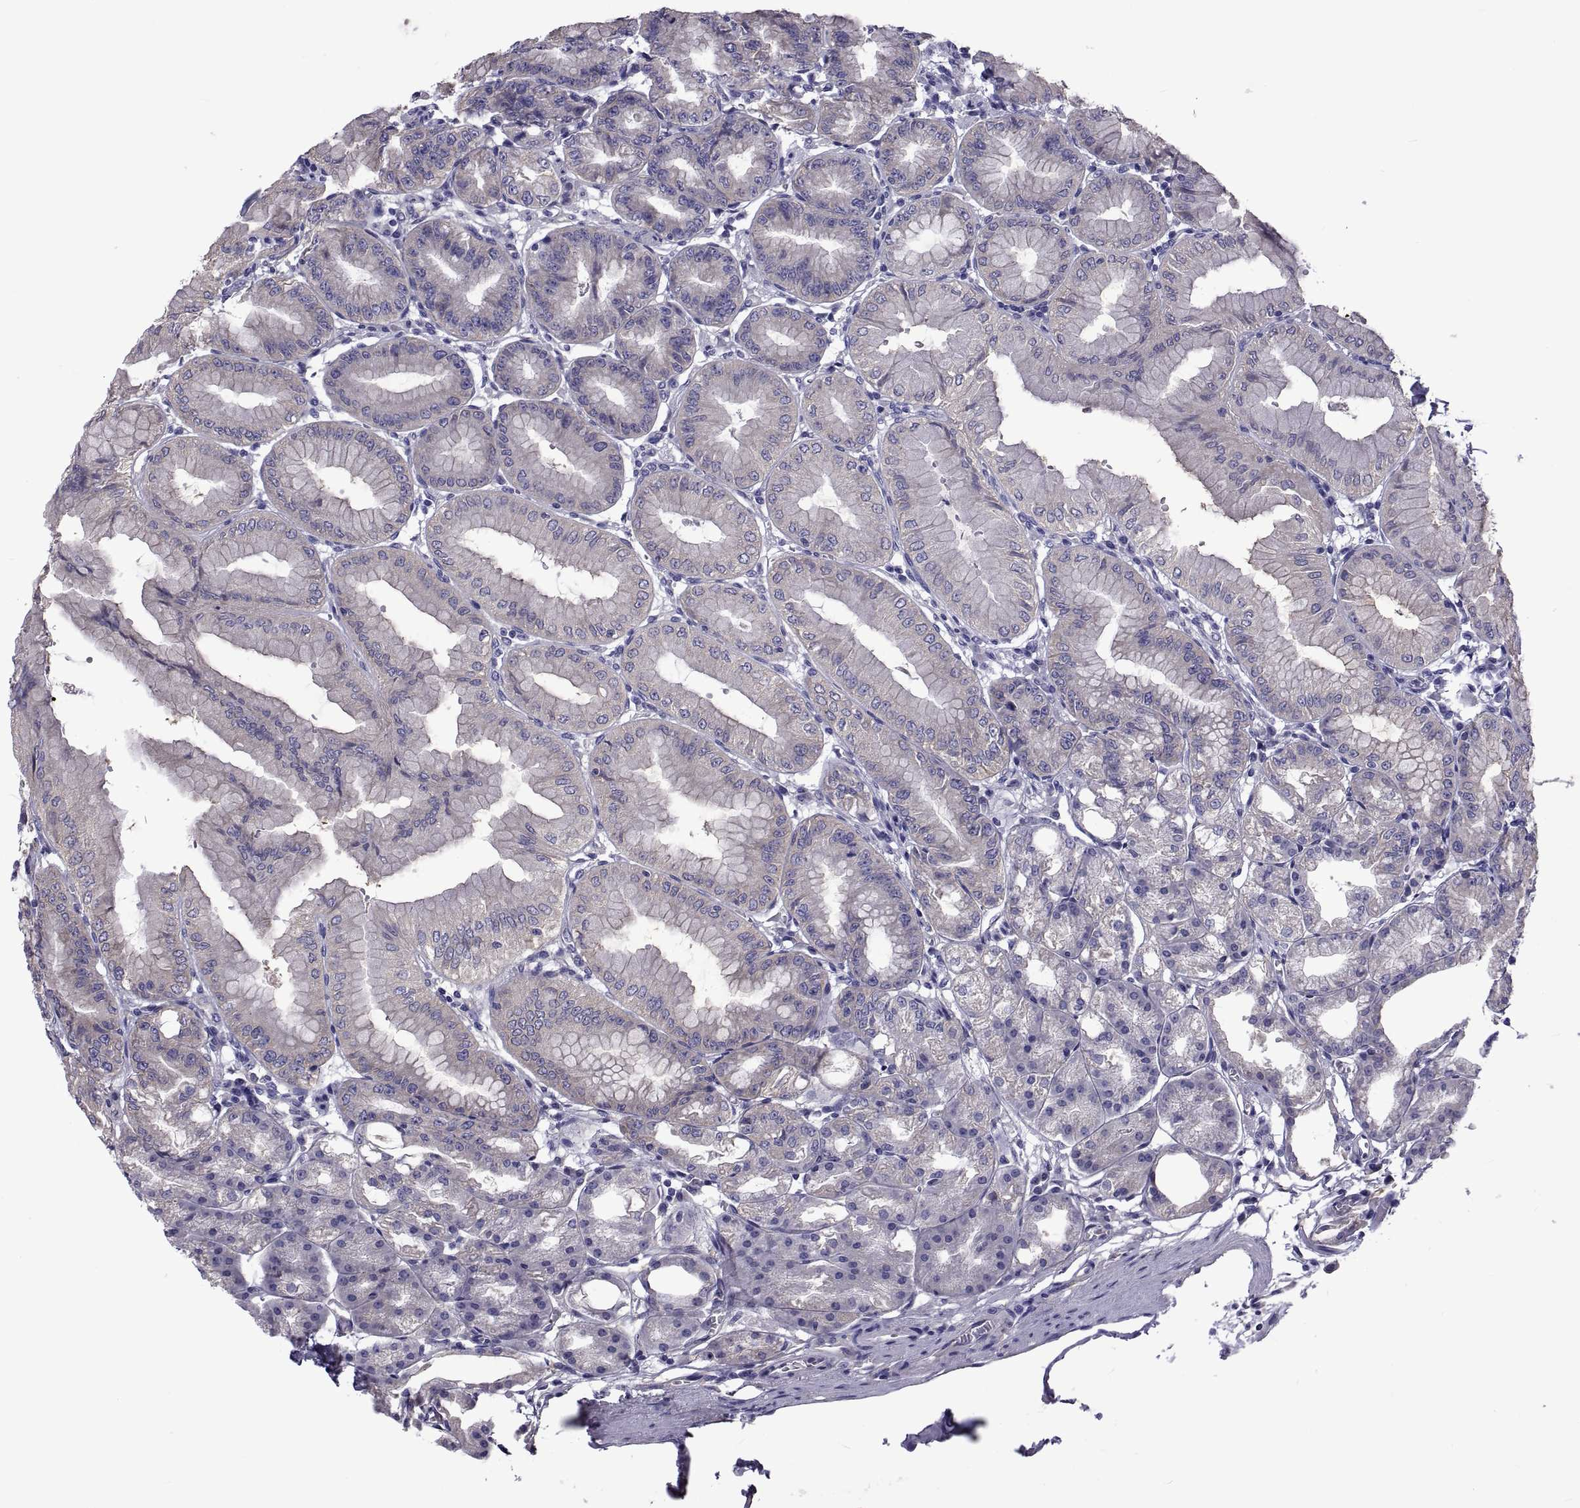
{"staining": {"intensity": "negative", "quantity": "none", "location": "none"}, "tissue": "stomach", "cell_type": "Glandular cells", "image_type": "normal", "snomed": [{"axis": "morphology", "description": "Normal tissue, NOS"}, {"axis": "topography", "description": "Stomach"}], "caption": "Immunohistochemistry (IHC) histopathology image of unremarkable stomach: stomach stained with DAB displays no significant protein positivity in glandular cells. (DAB IHC, high magnification).", "gene": "TMC3", "patient": {"sex": "male", "age": 71}}